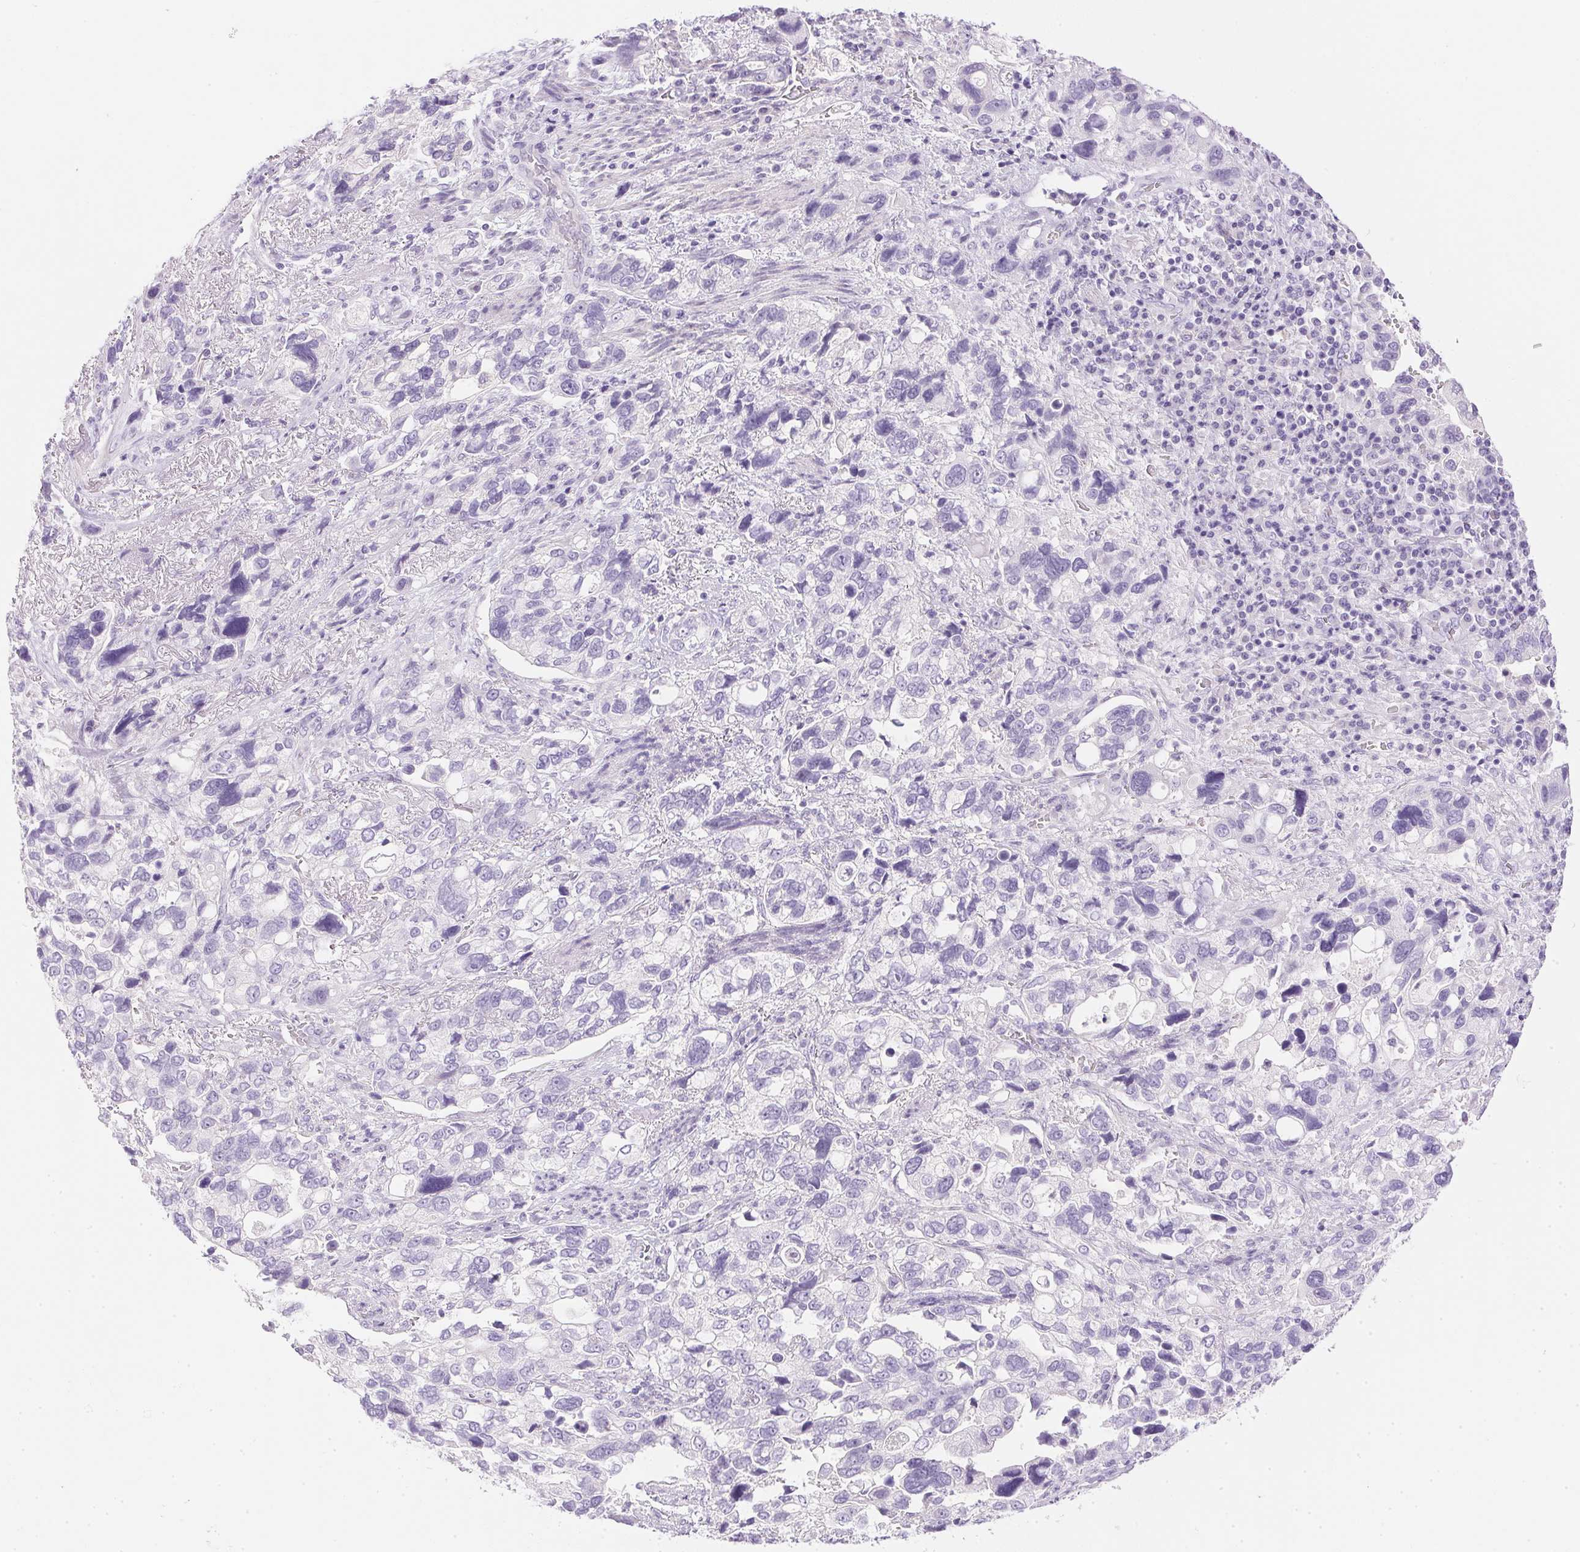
{"staining": {"intensity": "negative", "quantity": "none", "location": "none"}, "tissue": "stomach cancer", "cell_type": "Tumor cells", "image_type": "cancer", "snomed": [{"axis": "morphology", "description": "Adenocarcinoma, NOS"}, {"axis": "topography", "description": "Stomach, upper"}], "caption": "There is no significant staining in tumor cells of adenocarcinoma (stomach).", "gene": "CTRL", "patient": {"sex": "female", "age": 81}}